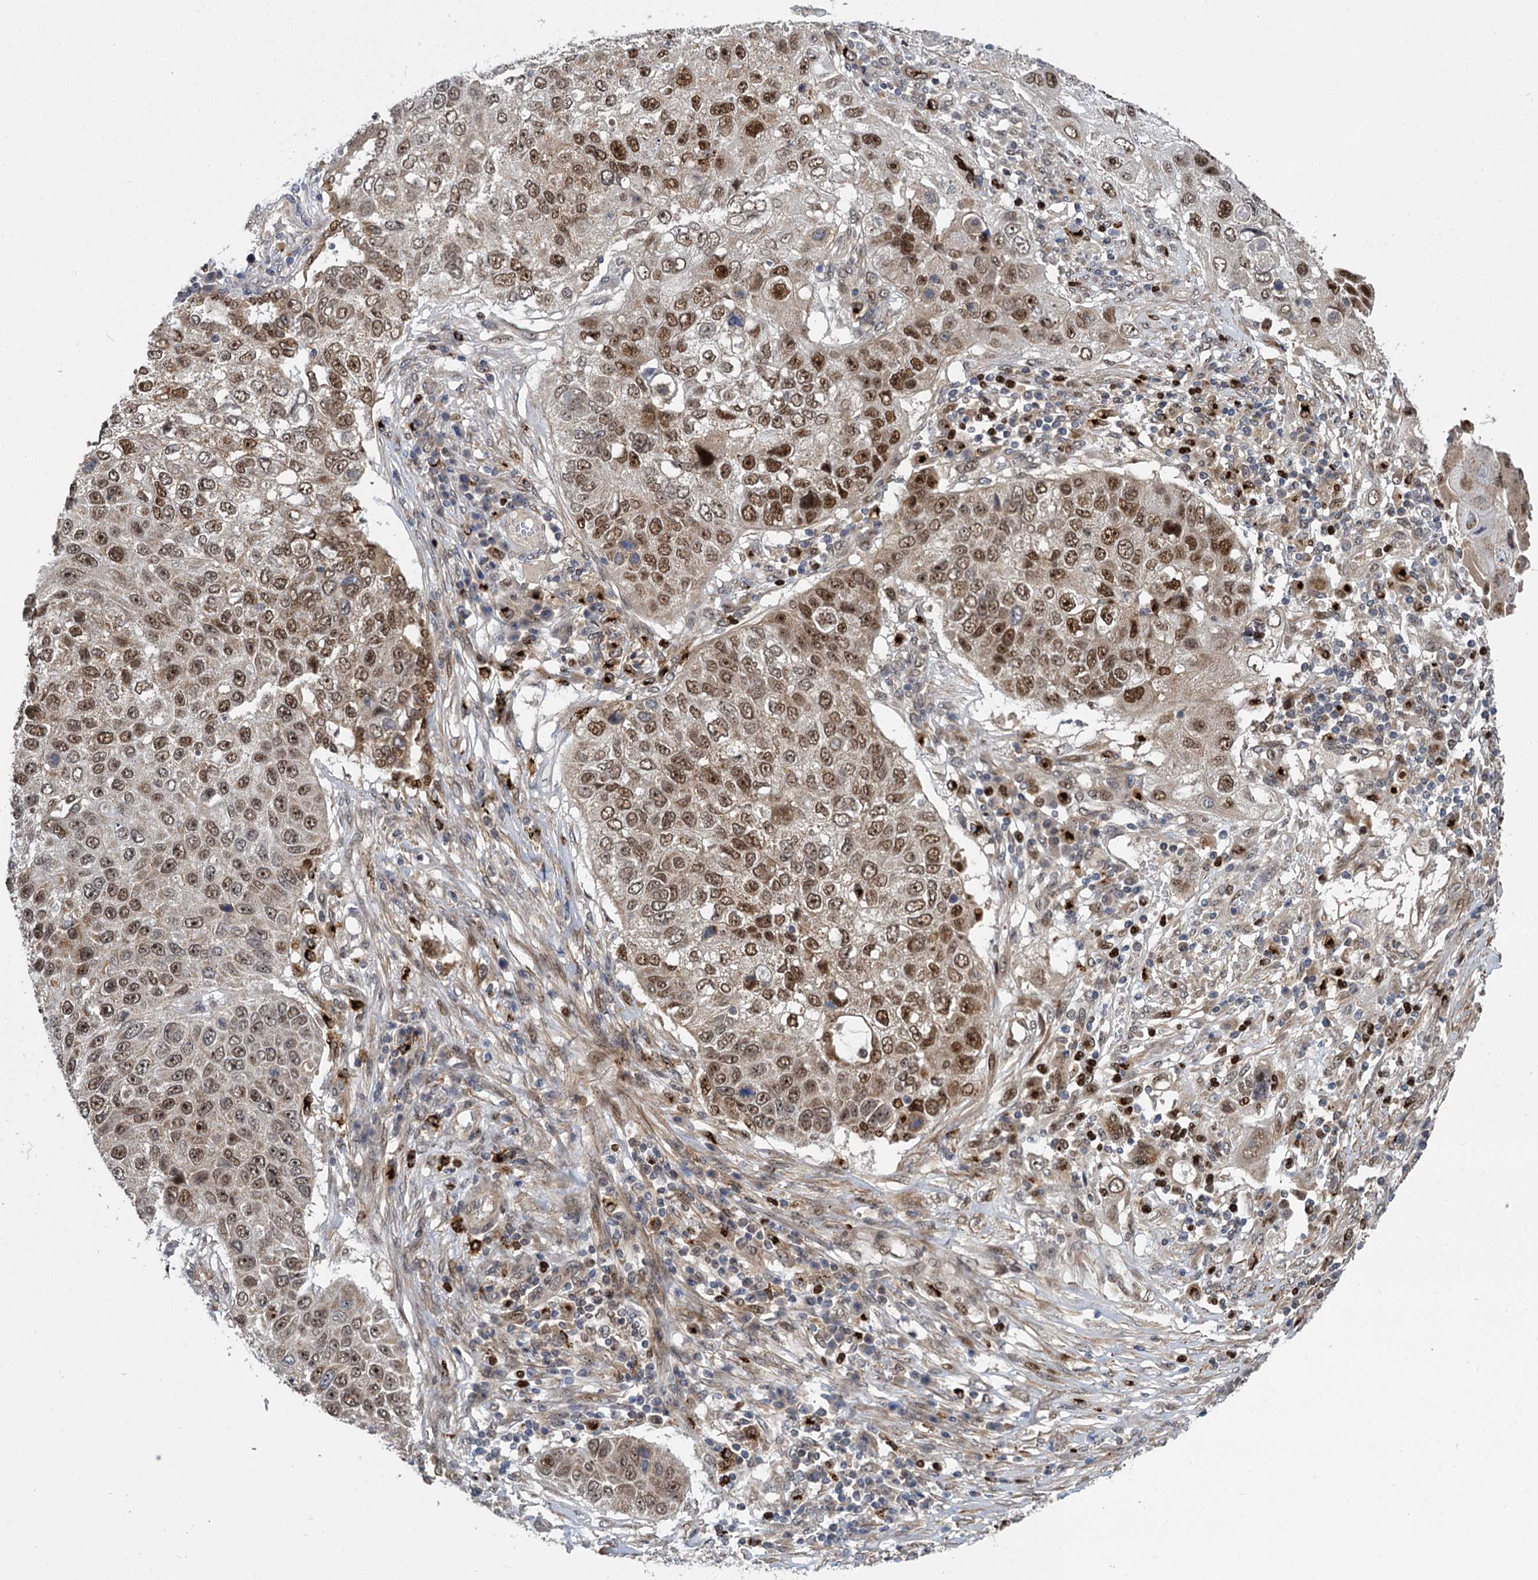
{"staining": {"intensity": "moderate", "quantity": ">75%", "location": "nuclear"}, "tissue": "lung cancer", "cell_type": "Tumor cells", "image_type": "cancer", "snomed": [{"axis": "morphology", "description": "Squamous cell carcinoma, NOS"}, {"axis": "topography", "description": "Lung"}], "caption": "Human lung squamous cell carcinoma stained with a protein marker reveals moderate staining in tumor cells.", "gene": "GAL3ST4", "patient": {"sex": "male", "age": 61}}